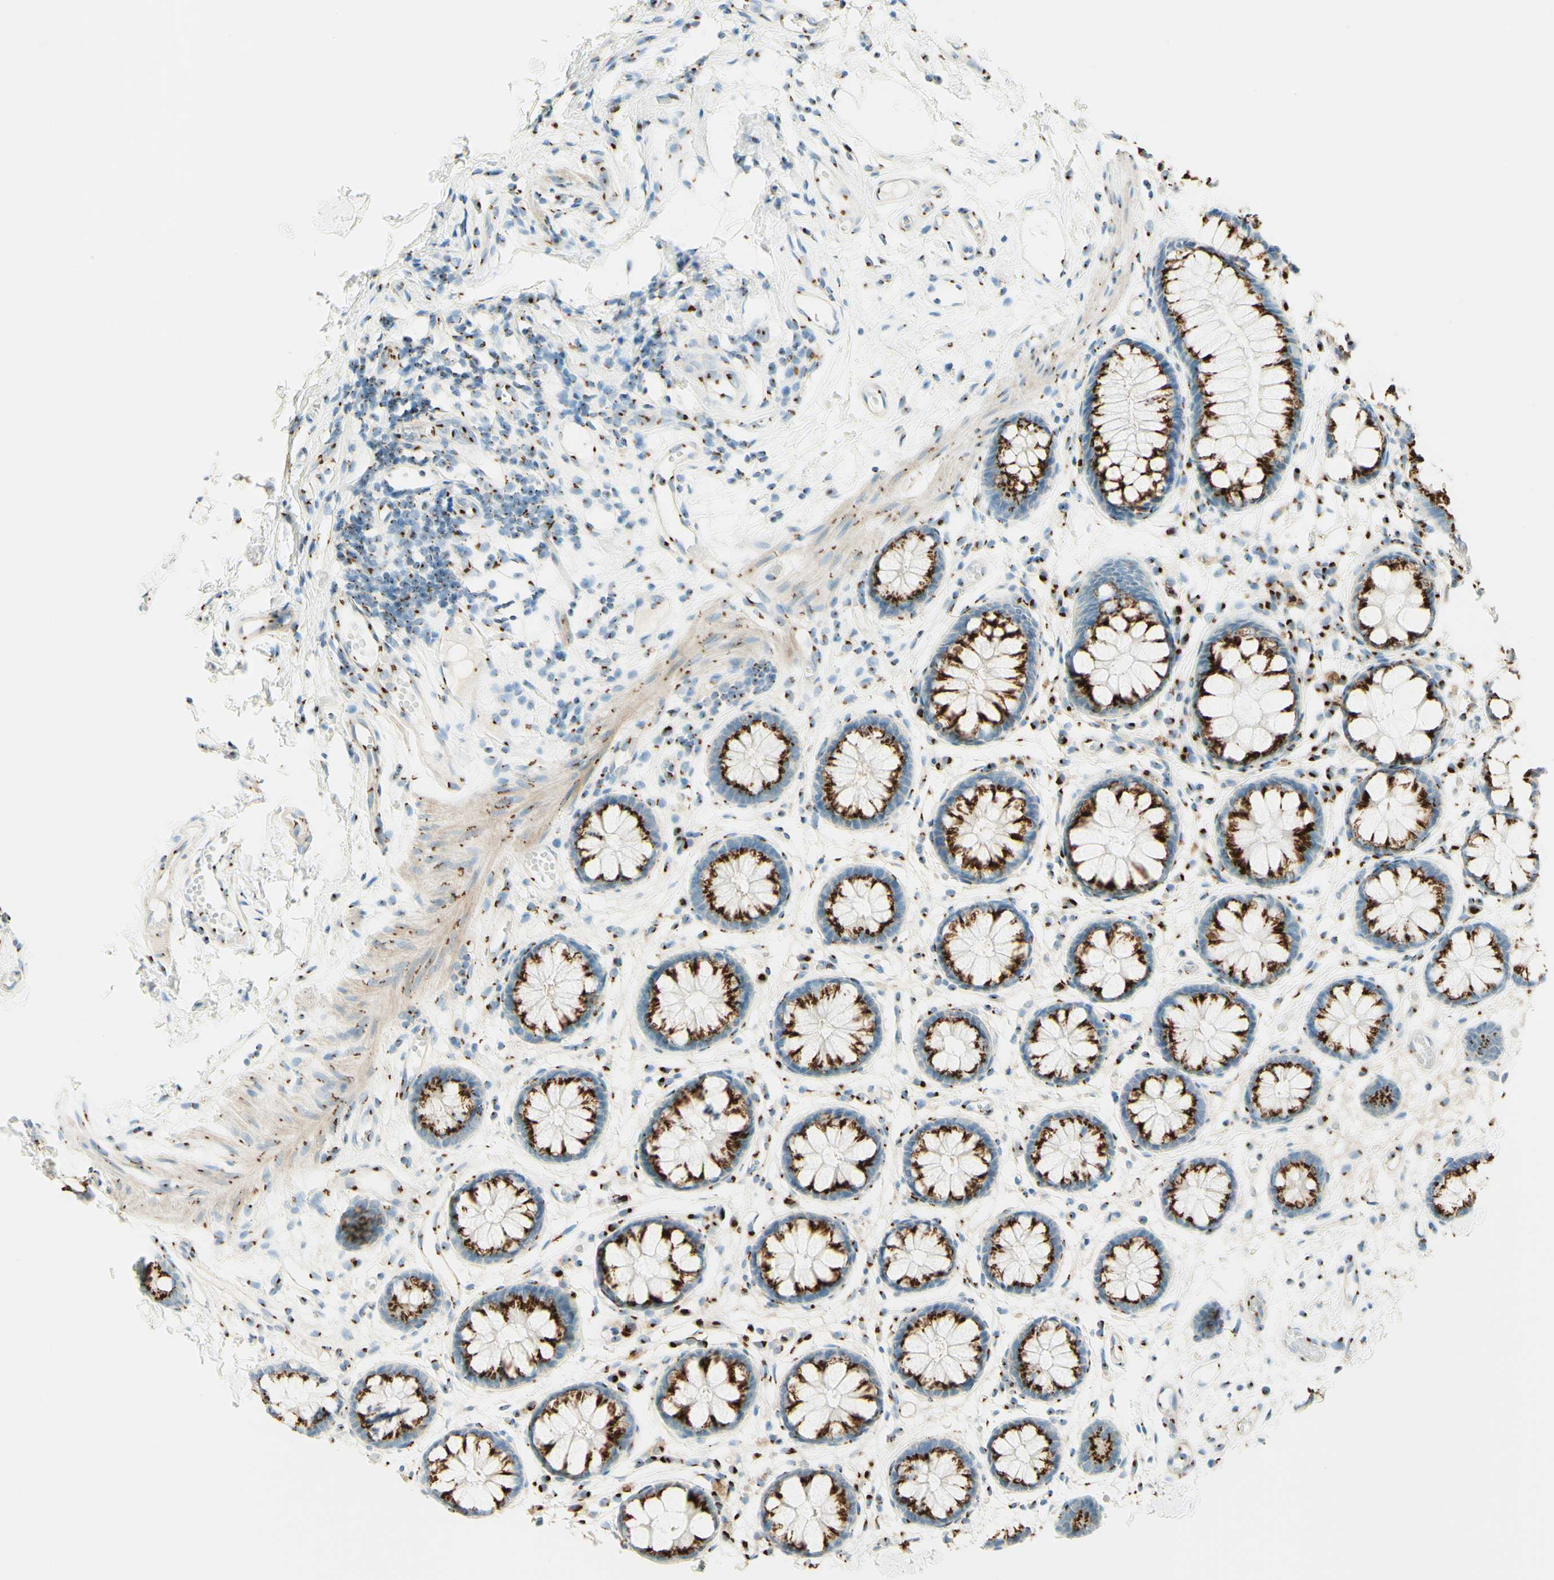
{"staining": {"intensity": "strong", "quantity": ">75%", "location": "cytoplasmic/membranous"}, "tissue": "rectum", "cell_type": "Glandular cells", "image_type": "normal", "snomed": [{"axis": "morphology", "description": "Normal tissue, NOS"}, {"axis": "topography", "description": "Rectum"}], "caption": "Immunohistochemistry (IHC) of unremarkable human rectum reveals high levels of strong cytoplasmic/membranous positivity in approximately >75% of glandular cells.", "gene": "GOLGB1", "patient": {"sex": "female", "age": 66}}